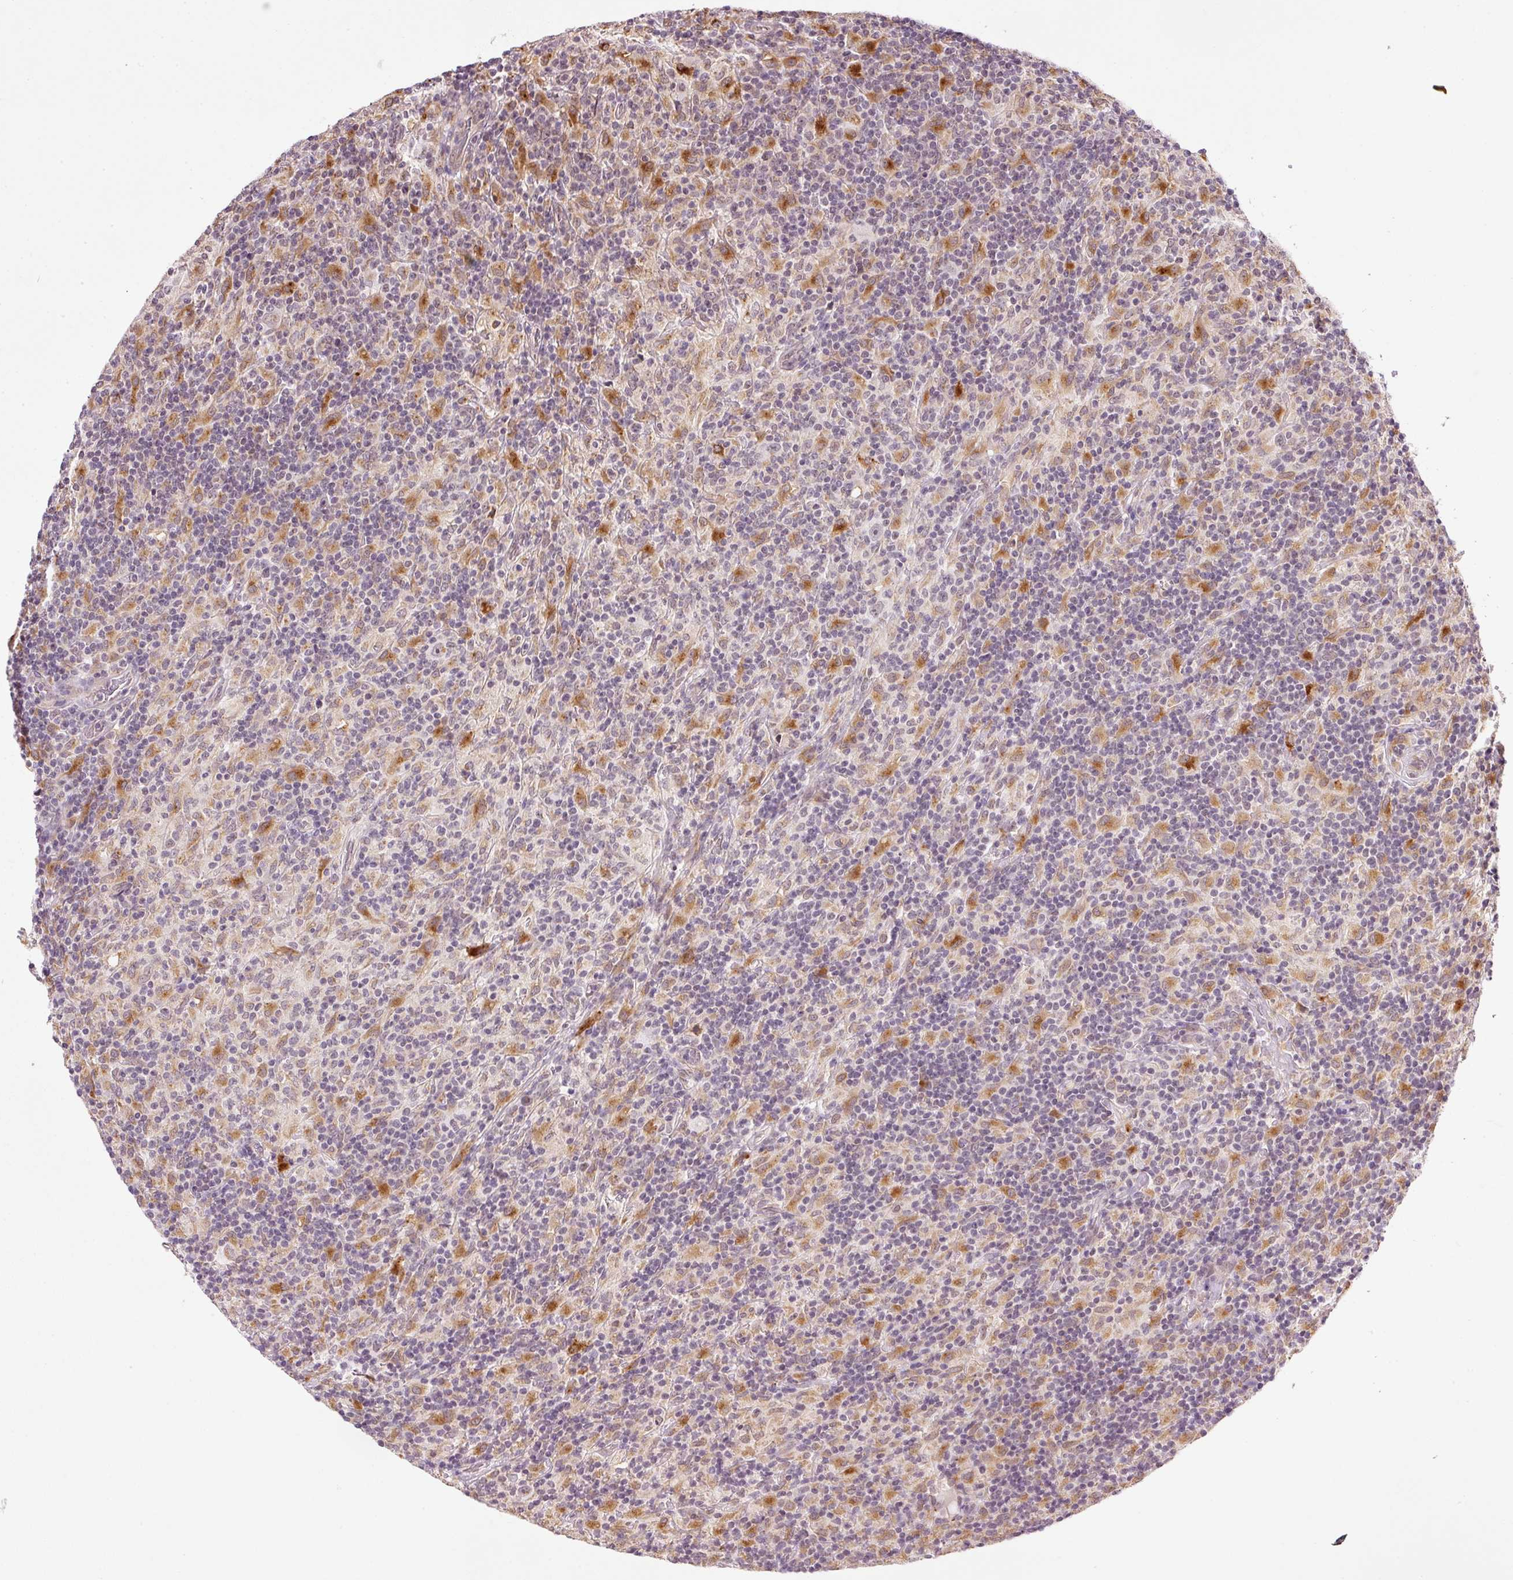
{"staining": {"intensity": "negative", "quantity": "none", "location": "none"}, "tissue": "lymphoma", "cell_type": "Tumor cells", "image_type": "cancer", "snomed": [{"axis": "morphology", "description": "Hodgkin's disease, NOS"}, {"axis": "topography", "description": "Lymph node"}], "caption": "A photomicrograph of Hodgkin's disease stained for a protein demonstrates no brown staining in tumor cells.", "gene": "ZNF639", "patient": {"sex": "male", "age": 70}}